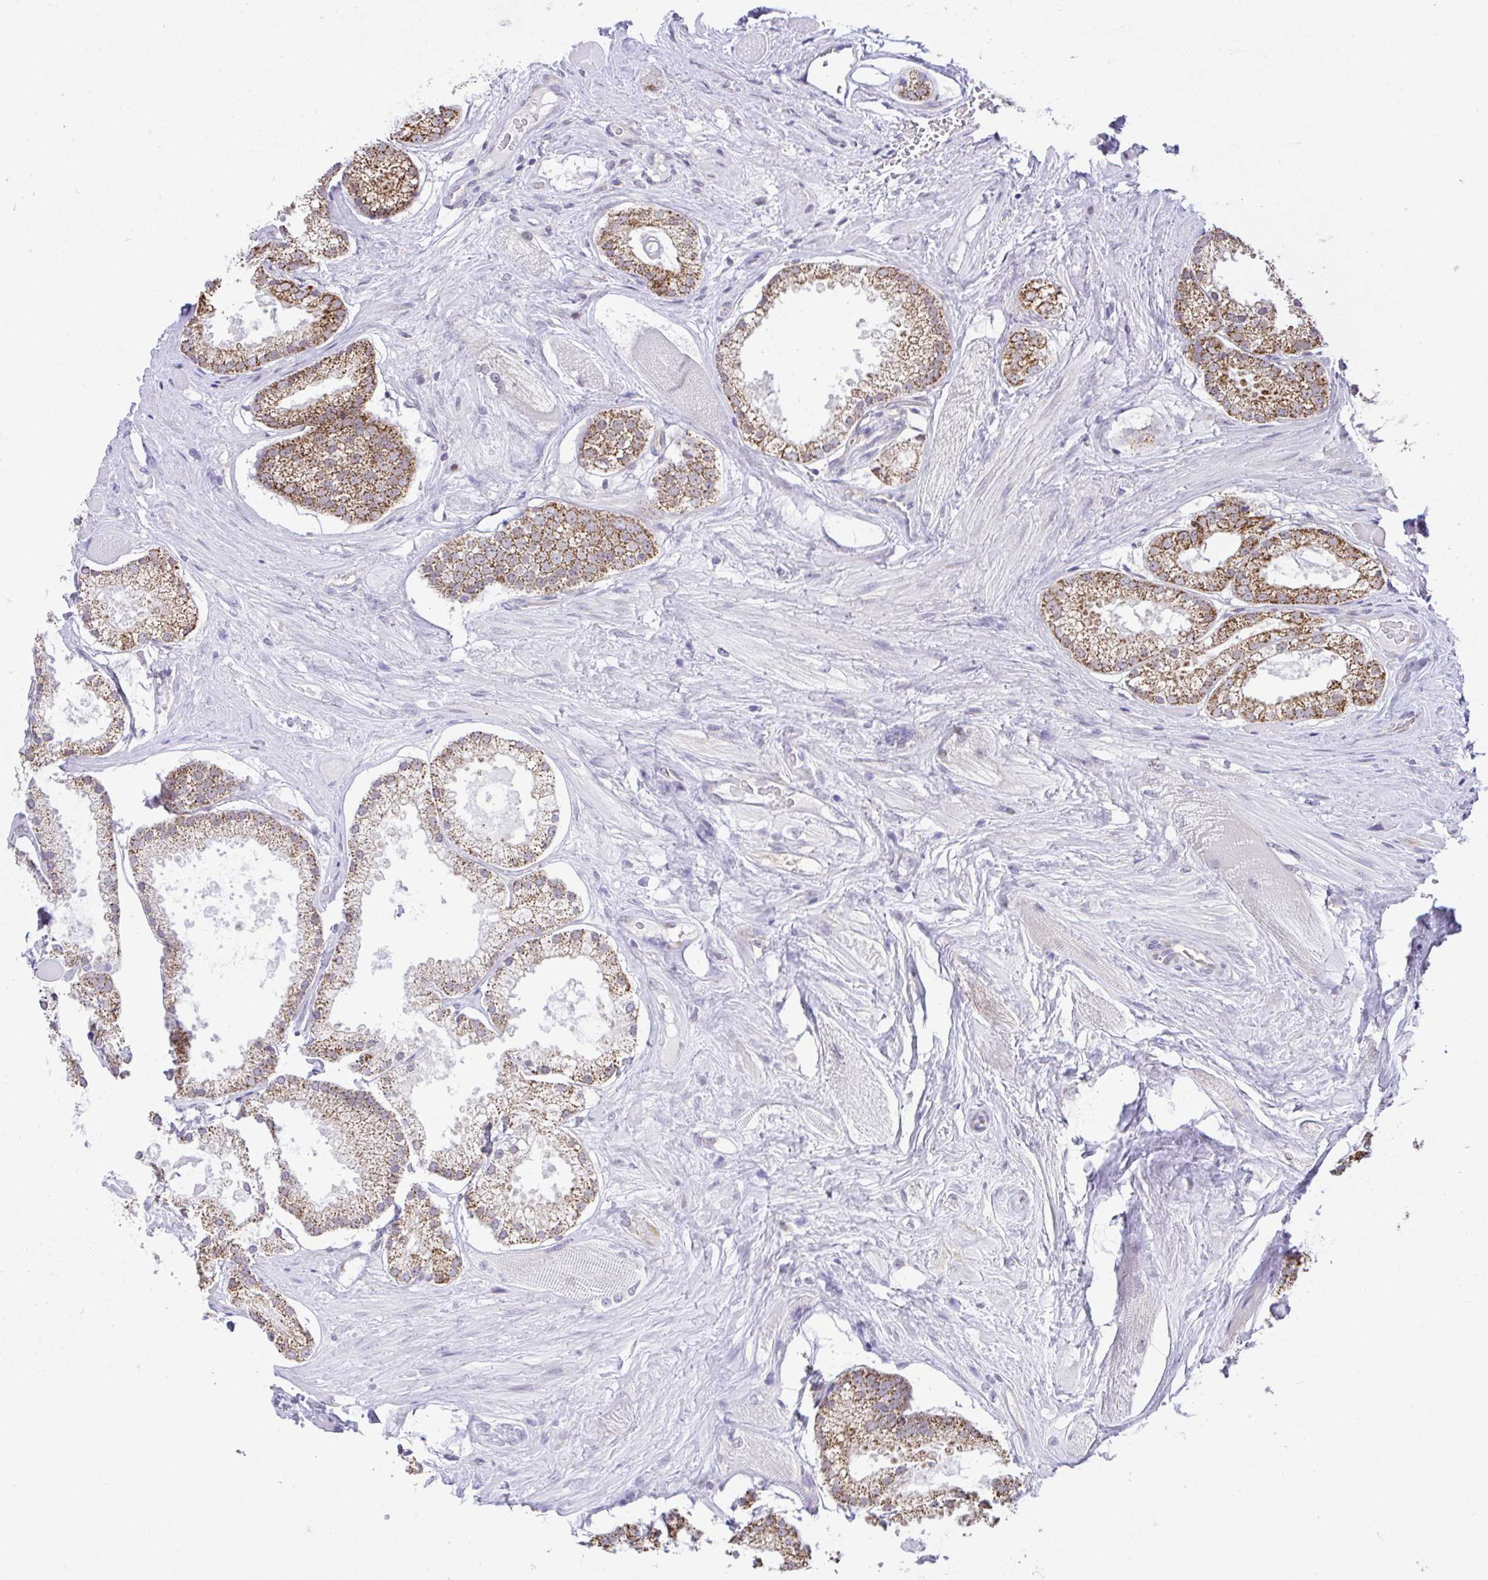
{"staining": {"intensity": "moderate", "quantity": "25%-75%", "location": "cytoplasmic/membranous"}, "tissue": "prostate cancer", "cell_type": "Tumor cells", "image_type": "cancer", "snomed": [{"axis": "morphology", "description": "Adenocarcinoma, High grade"}, {"axis": "topography", "description": "Prostate"}], "caption": "Immunohistochemical staining of high-grade adenocarcinoma (prostate) reveals medium levels of moderate cytoplasmic/membranous protein staining in approximately 25%-75% of tumor cells.", "gene": "PYCR2", "patient": {"sex": "male", "age": 68}}